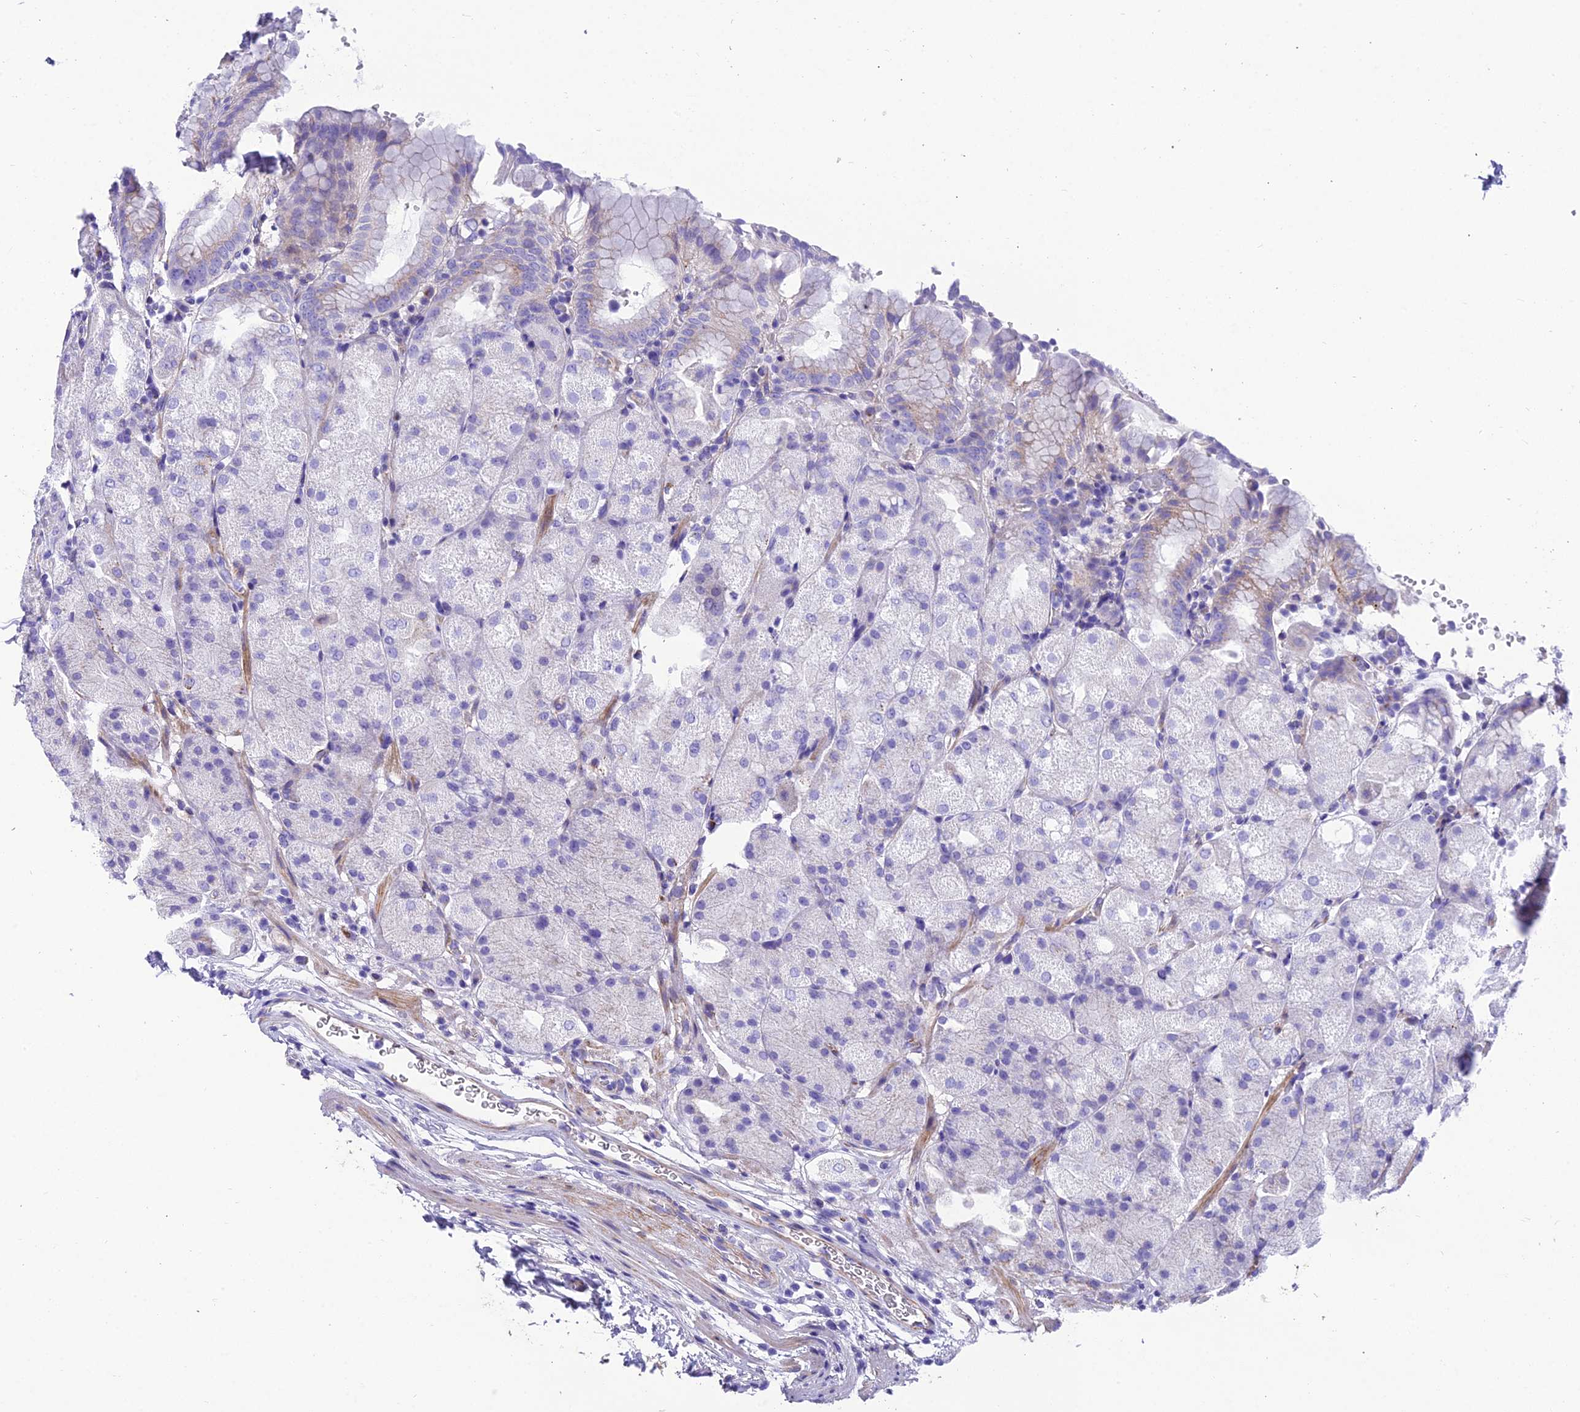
{"staining": {"intensity": "moderate", "quantity": "<25%", "location": "cytoplasmic/membranous"}, "tissue": "stomach", "cell_type": "Glandular cells", "image_type": "normal", "snomed": [{"axis": "morphology", "description": "Normal tissue, NOS"}, {"axis": "topography", "description": "Stomach, upper"}, {"axis": "topography", "description": "Stomach, lower"}], "caption": "A brown stain shows moderate cytoplasmic/membranous expression of a protein in glandular cells of normal stomach.", "gene": "GFRA1", "patient": {"sex": "male", "age": 62}}